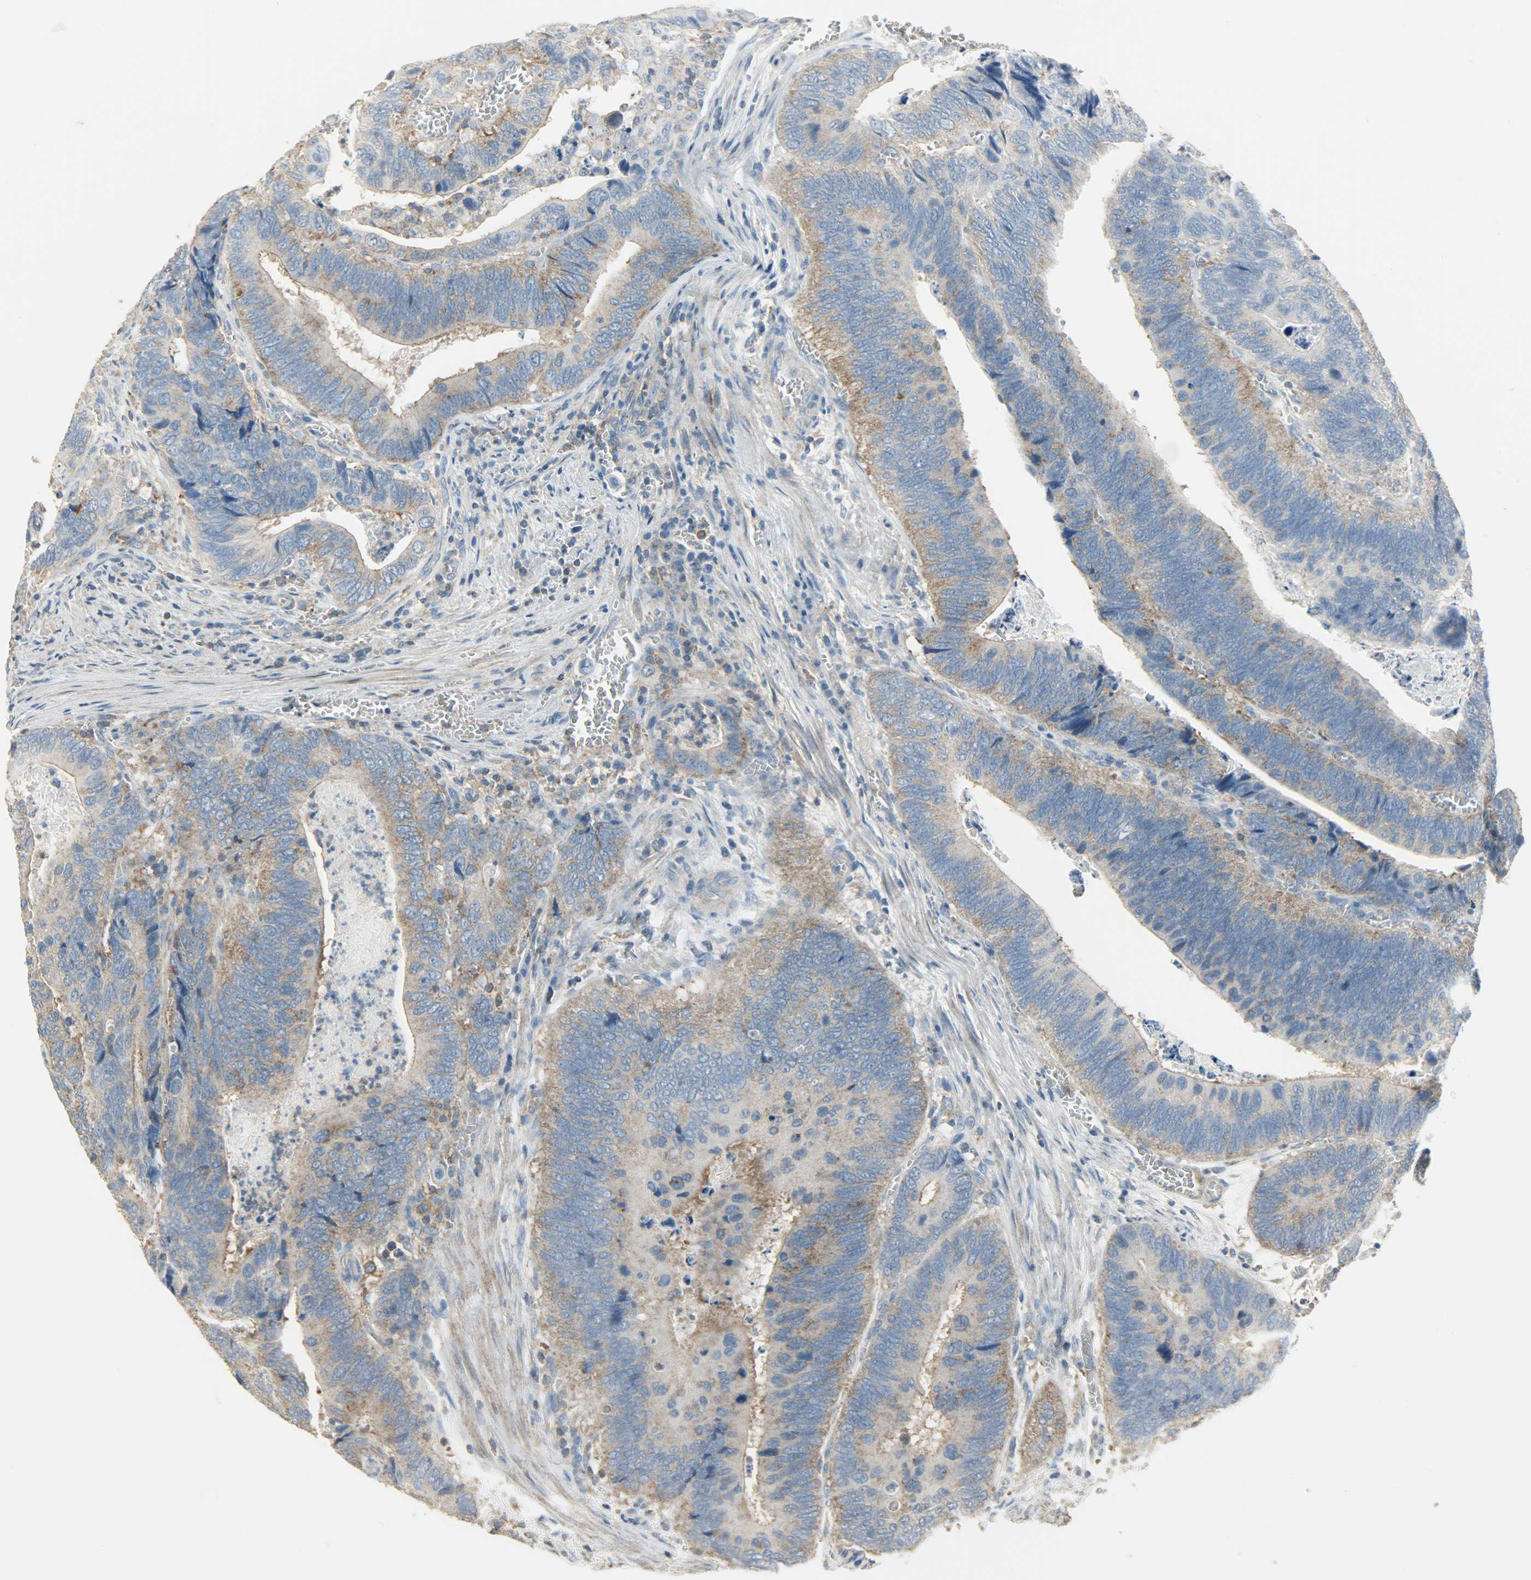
{"staining": {"intensity": "moderate", "quantity": ">75%", "location": "cytoplasmic/membranous"}, "tissue": "colorectal cancer", "cell_type": "Tumor cells", "image_type": "cancer", "snomed": [{"axis": "morphology", "description": "Adenocarcinoma, NOS"}, {"axis": "topography", "description": "Colon"}], "caption": "Colorectal adenocarcinoma stained with DAB (3,3'-diaminobenzidine) immunohistochemistry (IHC) shows medium levels of moderate cytoplasmic/membranous staining in about >75% of tumor cells.", "gene": "DNAJA4", "patient": {"sex": "male", "age": 72}}